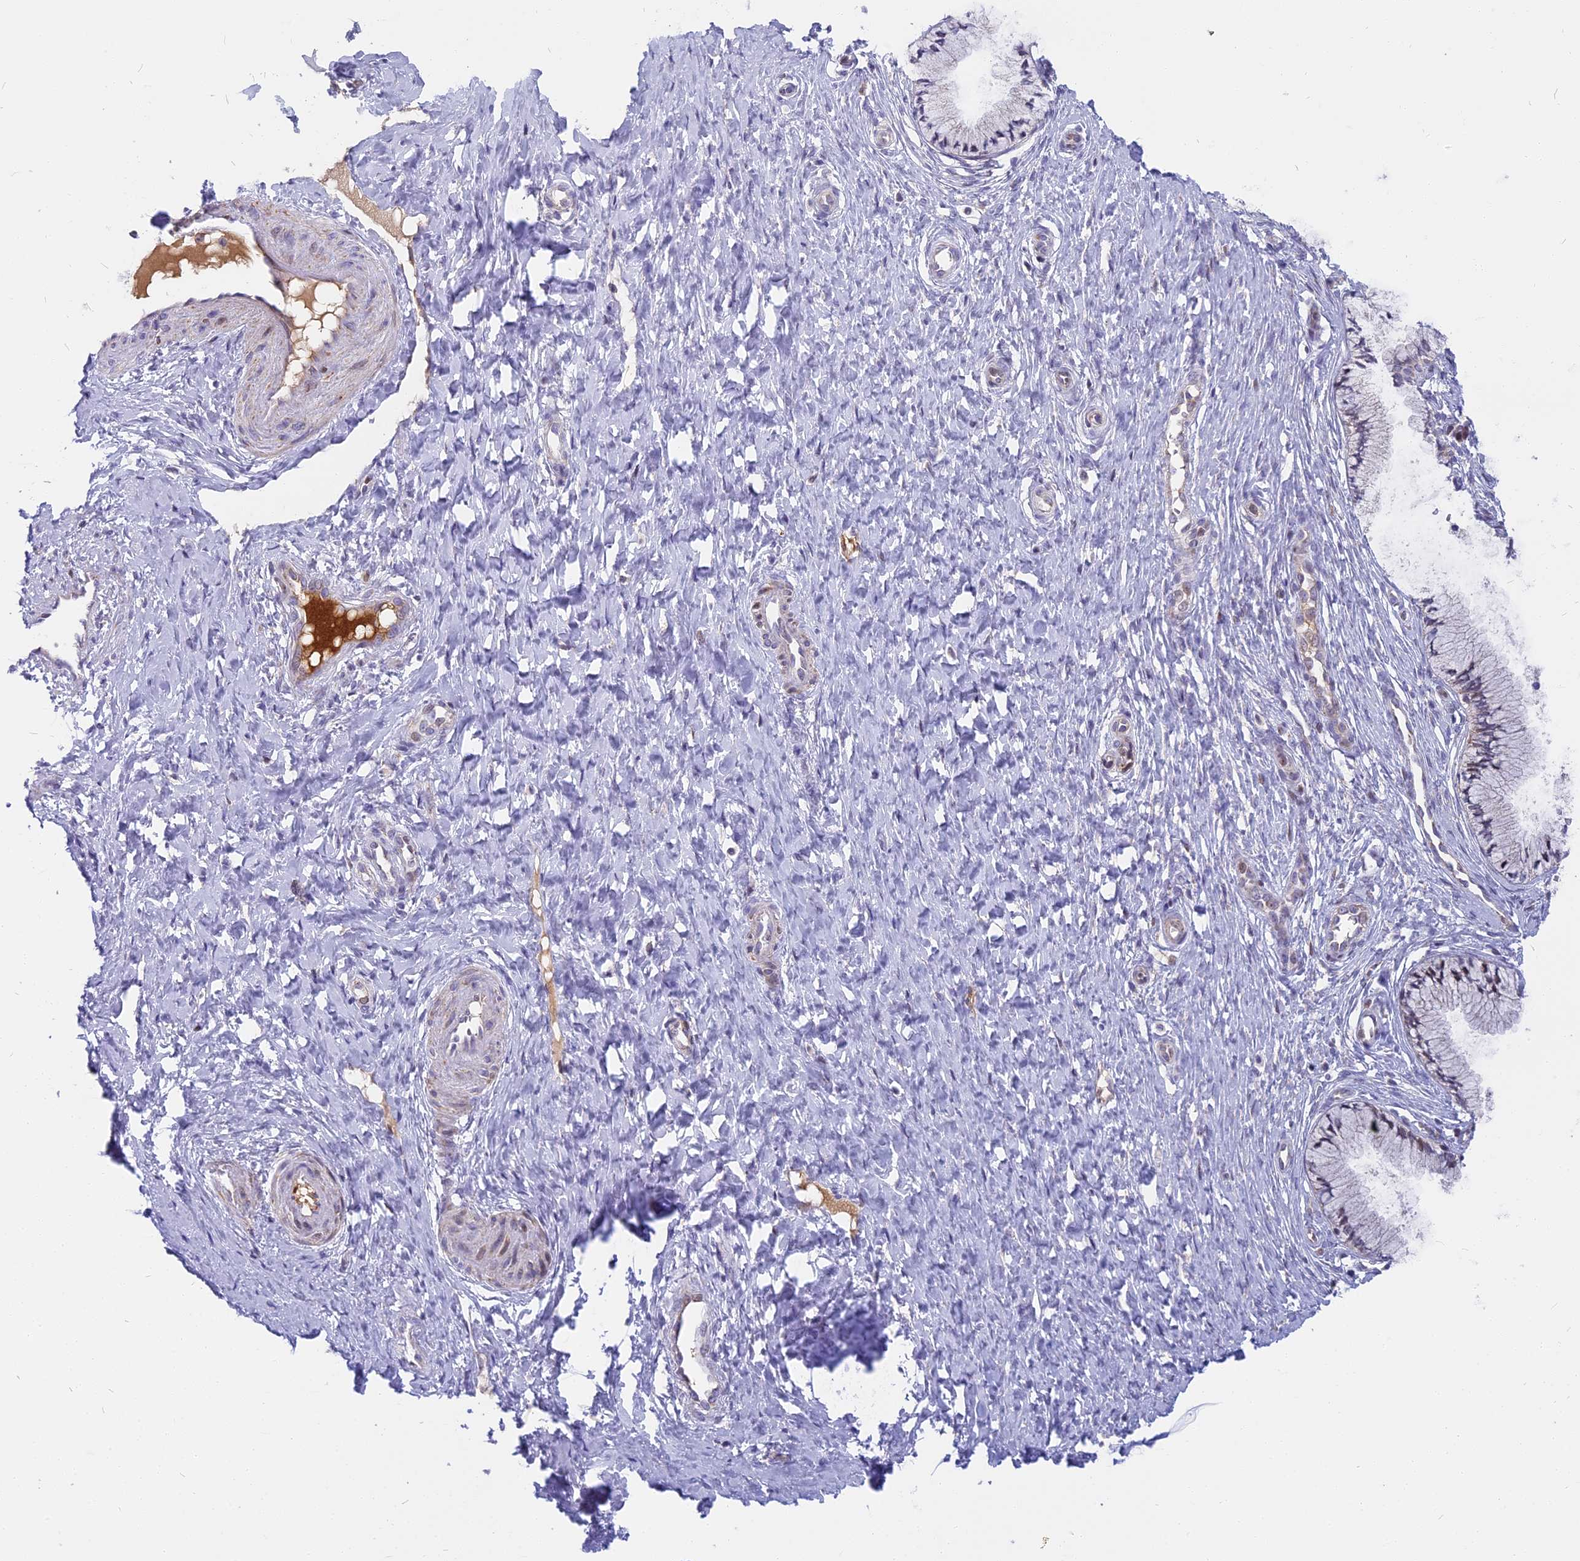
{"staining": {"intensity": "weak", "quantity": "25%-75%", "location": "nuclear"}, "tissue": "cervix", "cell_type": "Glandular cells", "image_type": "normal", "snomed": [{"axis": "morphology", "description": "Normal tissue, NOS"}, {"axis": "topography", "description": "Cervix"}], "caption": "An image of cervix stained for a protein shows weak nuclear brown staining in glandular cells. (IHC, brightfield microscopy, high magnification).", "gene": "DTWD1", "patient": {"sex": "female", "age": 36}}